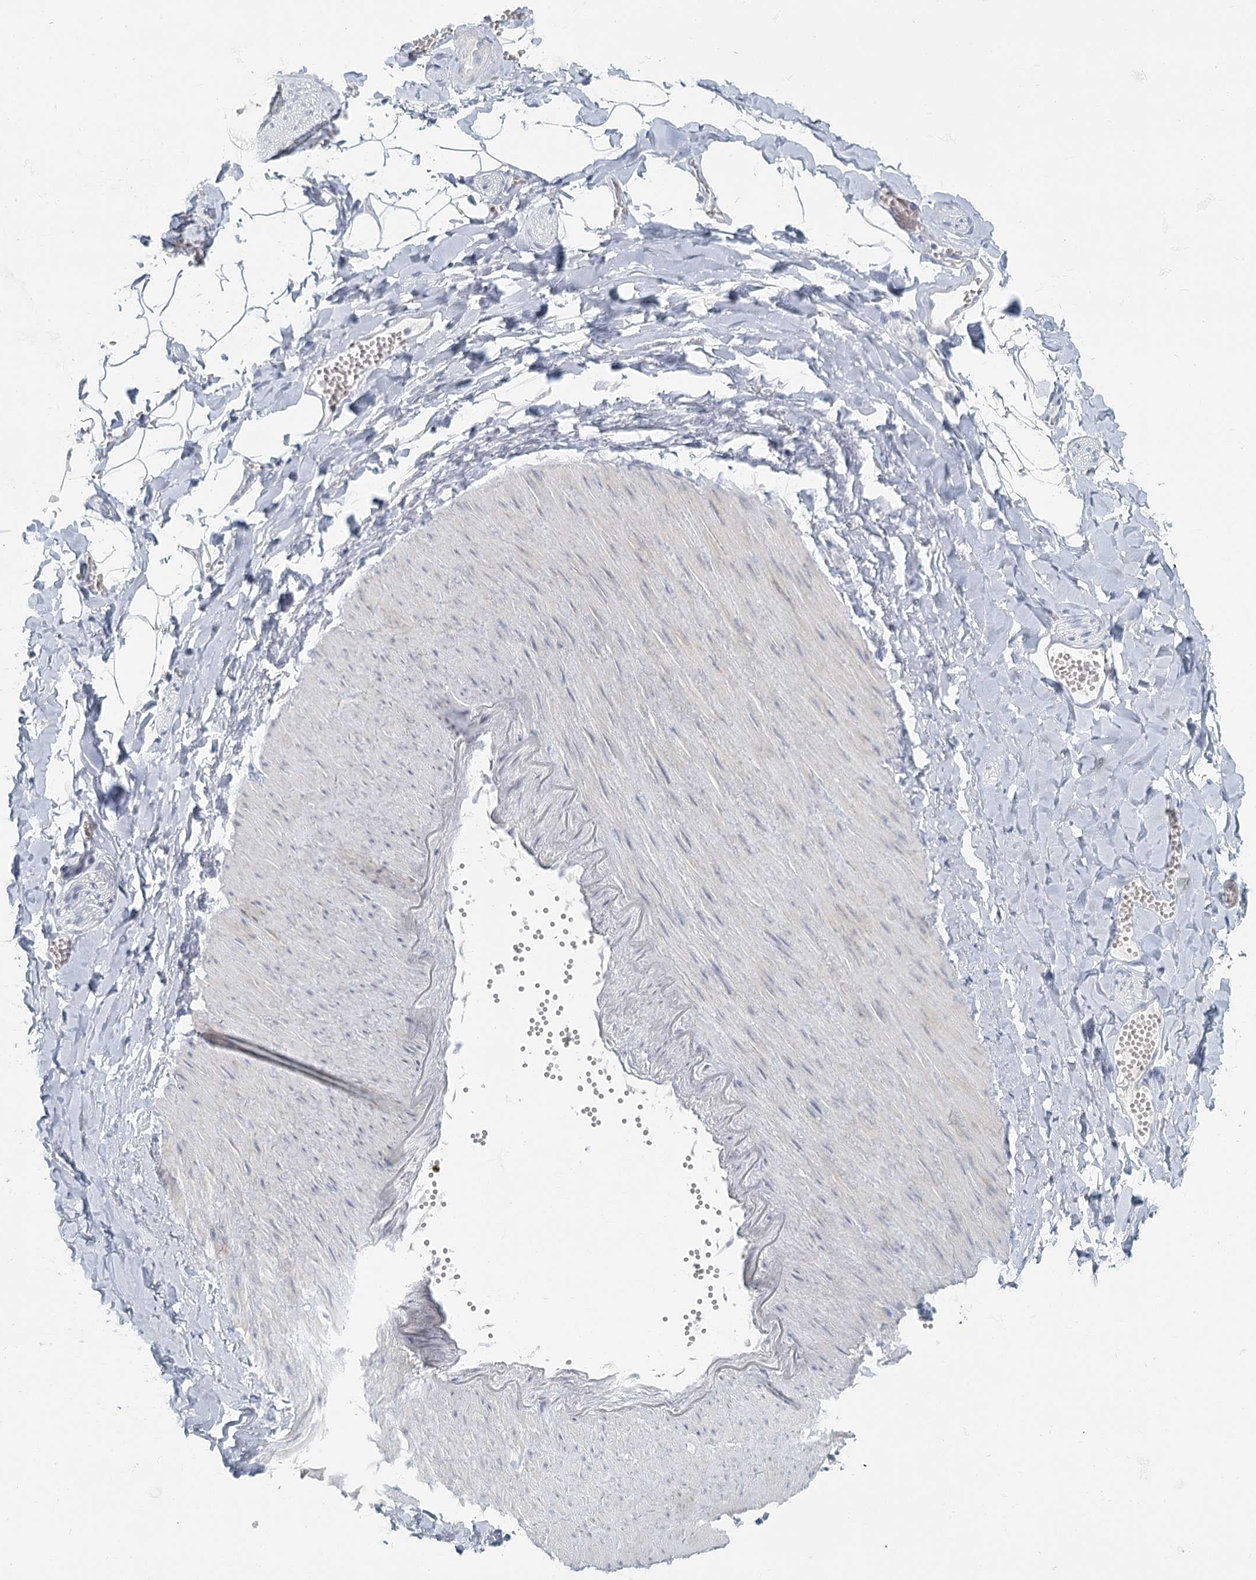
{"staining": {"intensity": "negative", "quantity": "none", "location": "none"}, "tissue": "adipose tissue", "cell_type": "Adipocytes", "image_type": "normal", "snomed": [{"axis": "morphology", "description": "Normal tissue, NOS"}, {"axis": "topography", "description": "Gallbladder"}, {"axis": "topography", "description": "Peripheral nerve tissue"}], "caption": "Adipocytes show no significant protein positivity in unremarkable adipose tissue.", "gene": "FAM110C", "patient": {"sex": "male", "age": 38}}